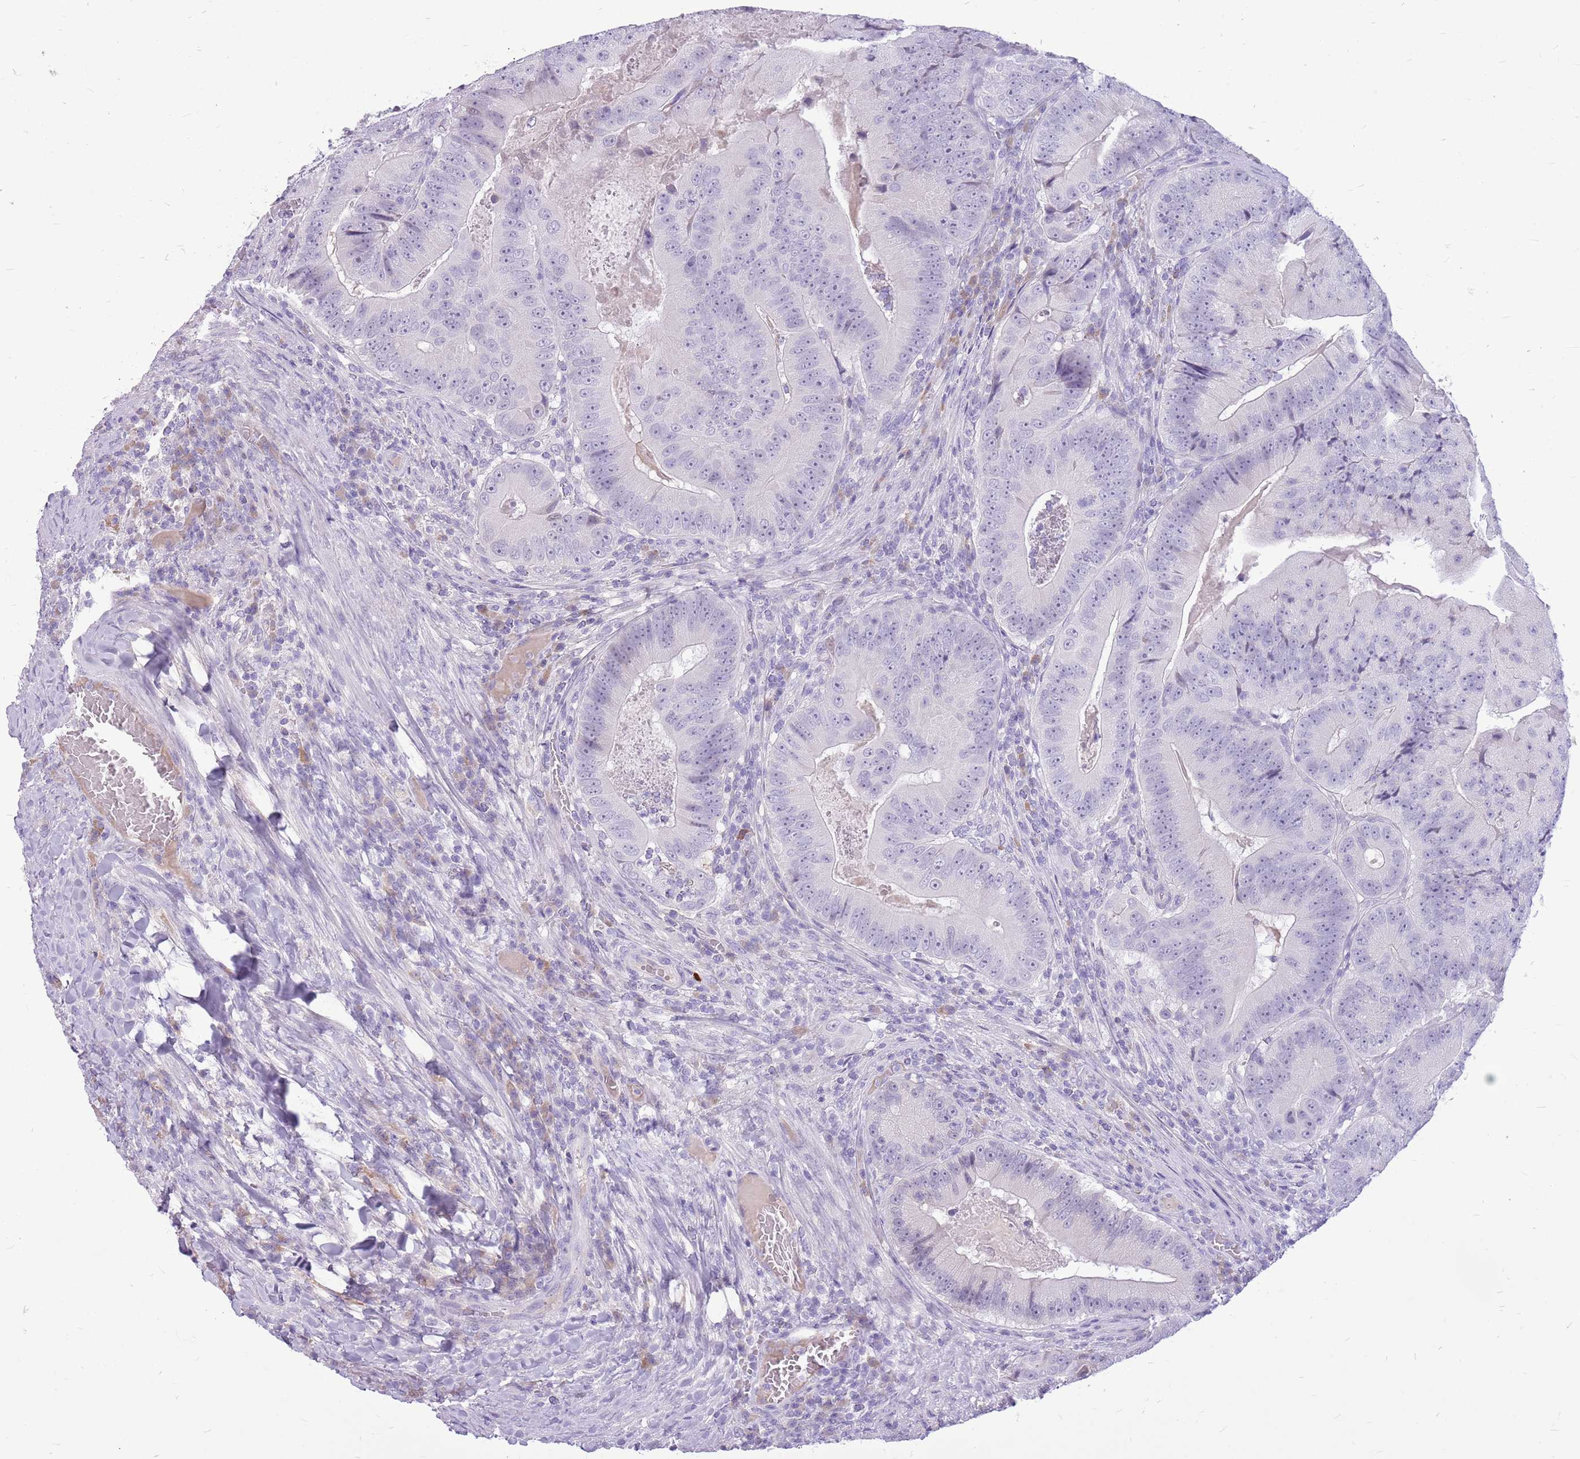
{"staining": {"intensity": "negative", "quantity": "none", "location": "none"}, "tissue": "colorectal cancer", "cell_type": "Tumor cells", "image_type": "cancer", "snomed": [{"axis": "morphology", "description": "Adenocarcinoma, NOS"}, {"axis": "topography", "description": "Colon"}], "caption": "A histopathology image of human colorectal cancer (adenocarcinoma) is negative for staining in tumor cells.", "gene": "ZNF425", "patient": {"sex": "female", "age": 86}}